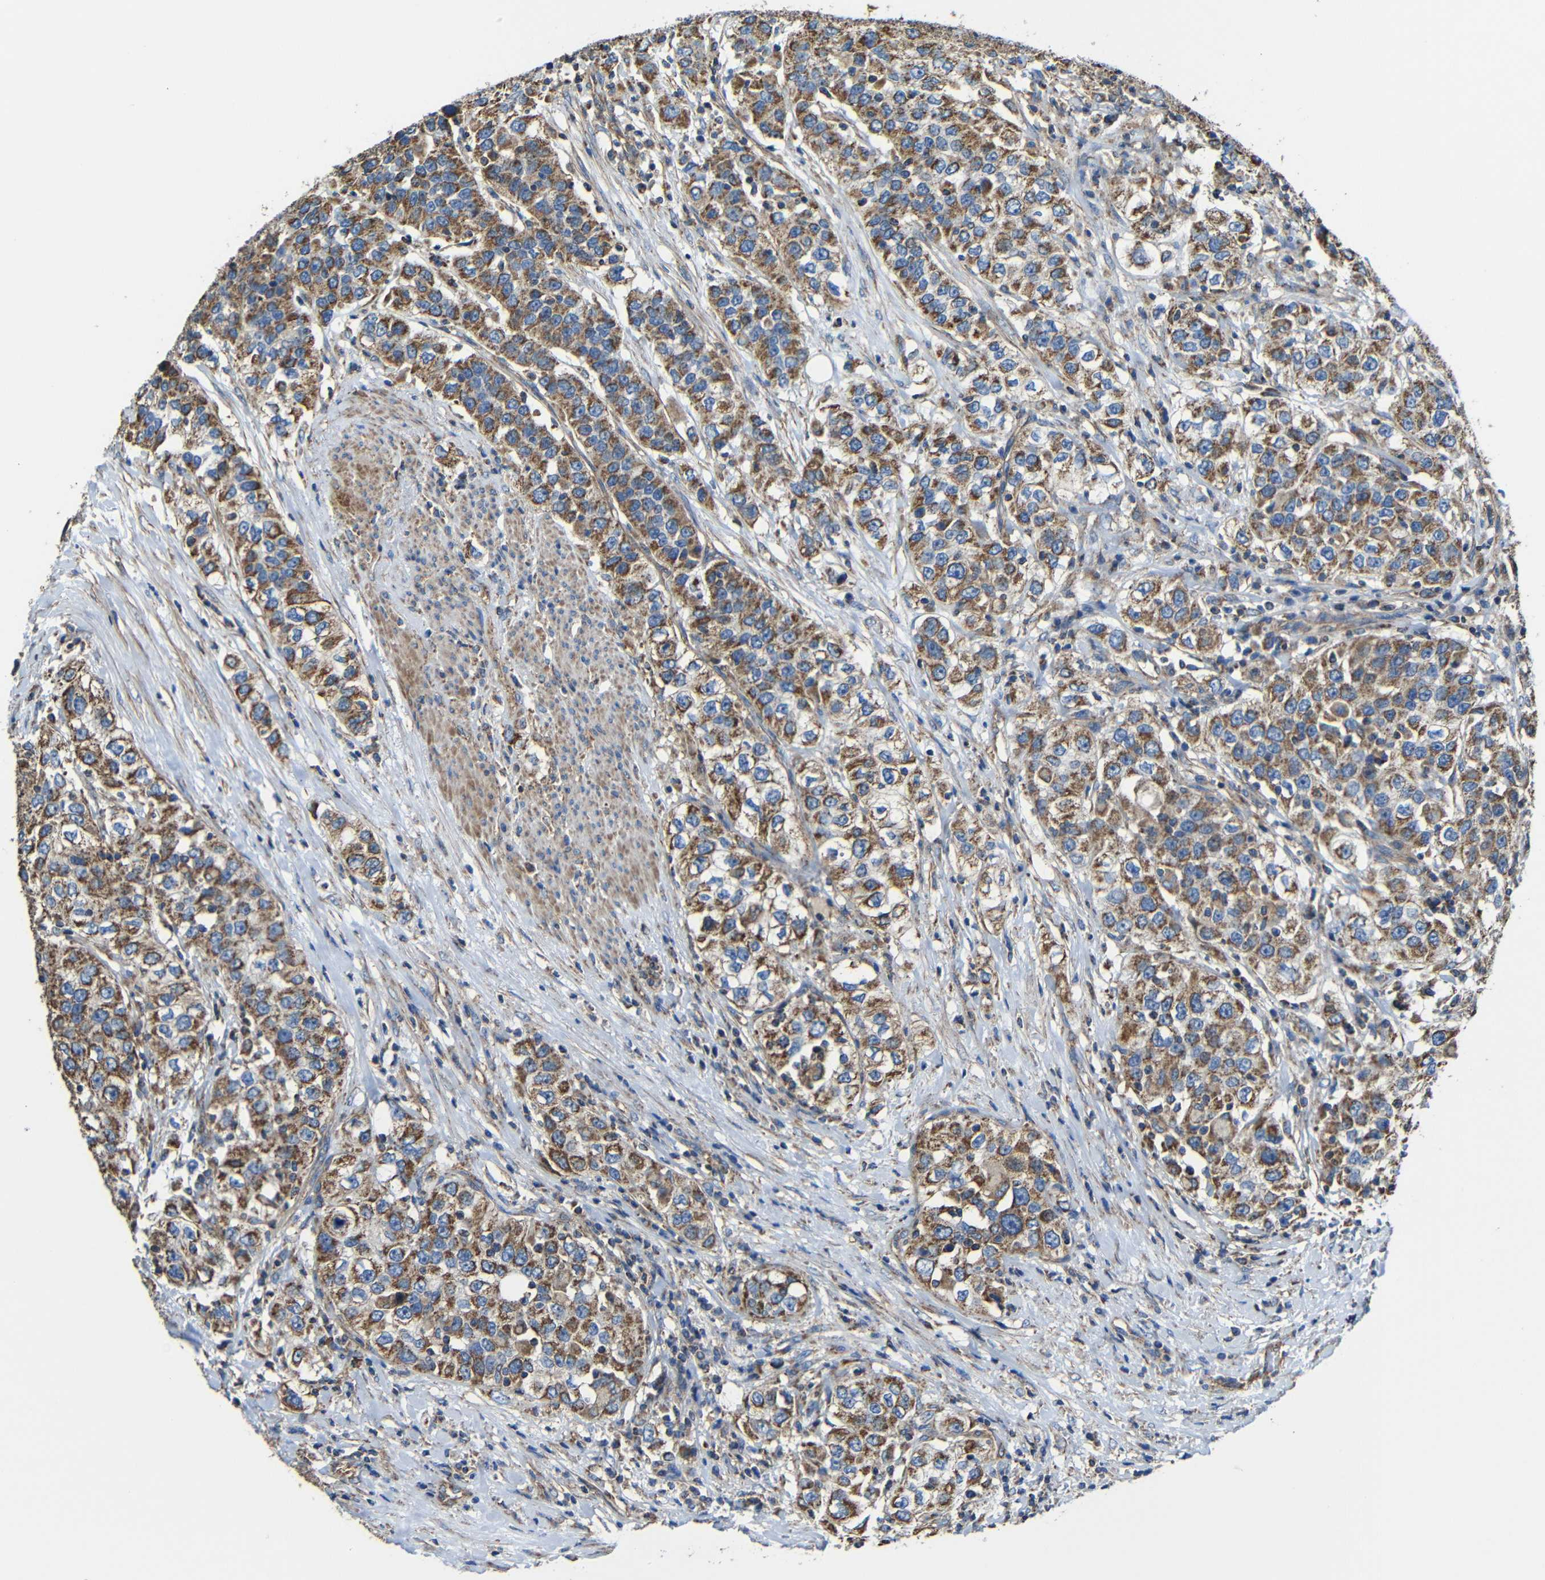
{"staining": {"intensity": "strong", "quantity": ">75%", "location": "cytoplasmic/membranous"}, "tissue": "urothelial cancer", "cell_type": "Tumor cells", "image_type": "cancer", "snomed": [{"axis": "morphology", "description": "Urothelial carcinoma, High grade"}, {"axis": "topography", "description": "Urinary bladder"}], "caption": "The micrograph demonstrates immunohistochemical staining of urothelial cancer. There is strong cytoplasmic/membranous expression is seen in about >75% of tumor cells.", "gene": "INTS6L", "patient": {"sex": "female", "age": 80}}